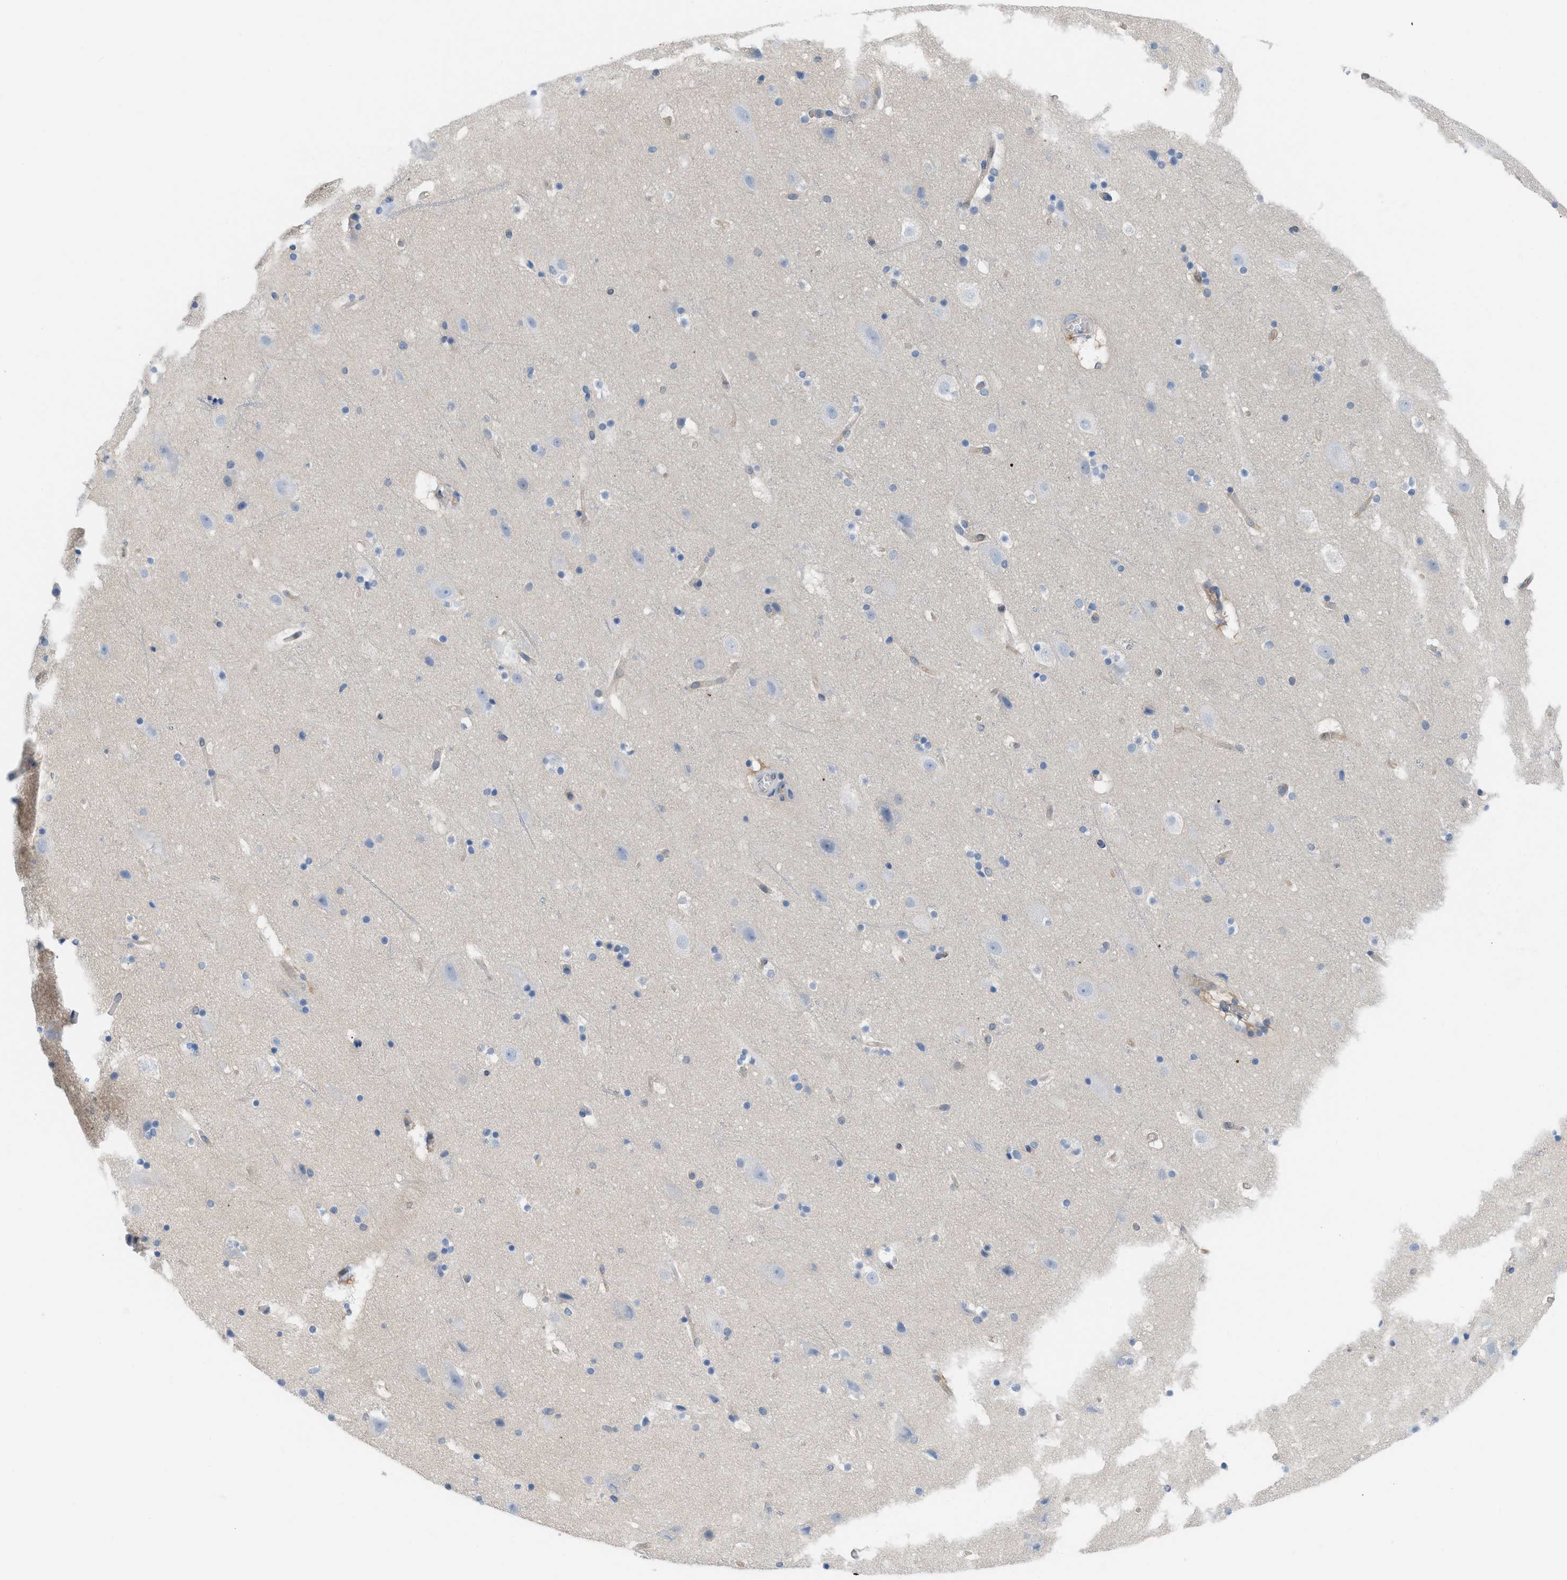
{"staining": {"intensity": "negative", "quantity": "none", "location": "none"}, "tissue": "cerebral cortex", "cell_type": "Endothelial cells", "image_type": "normal", "snomed": [{"axis": "morphology", "description": "Normal tissue, NOS"}, {"axis": "topography", "description": "Cerebral cortex"}], "caption": "High magnification brightfield microscopy of benign cerebral cortex stained with DAB (3,3'-diaminobenzidine) (brown) and counterstained with hematoxylin (blue): endothelial cells show no significant staining.", "gene": "CSTB", "patient": {"sex": "male", "age": 45}}